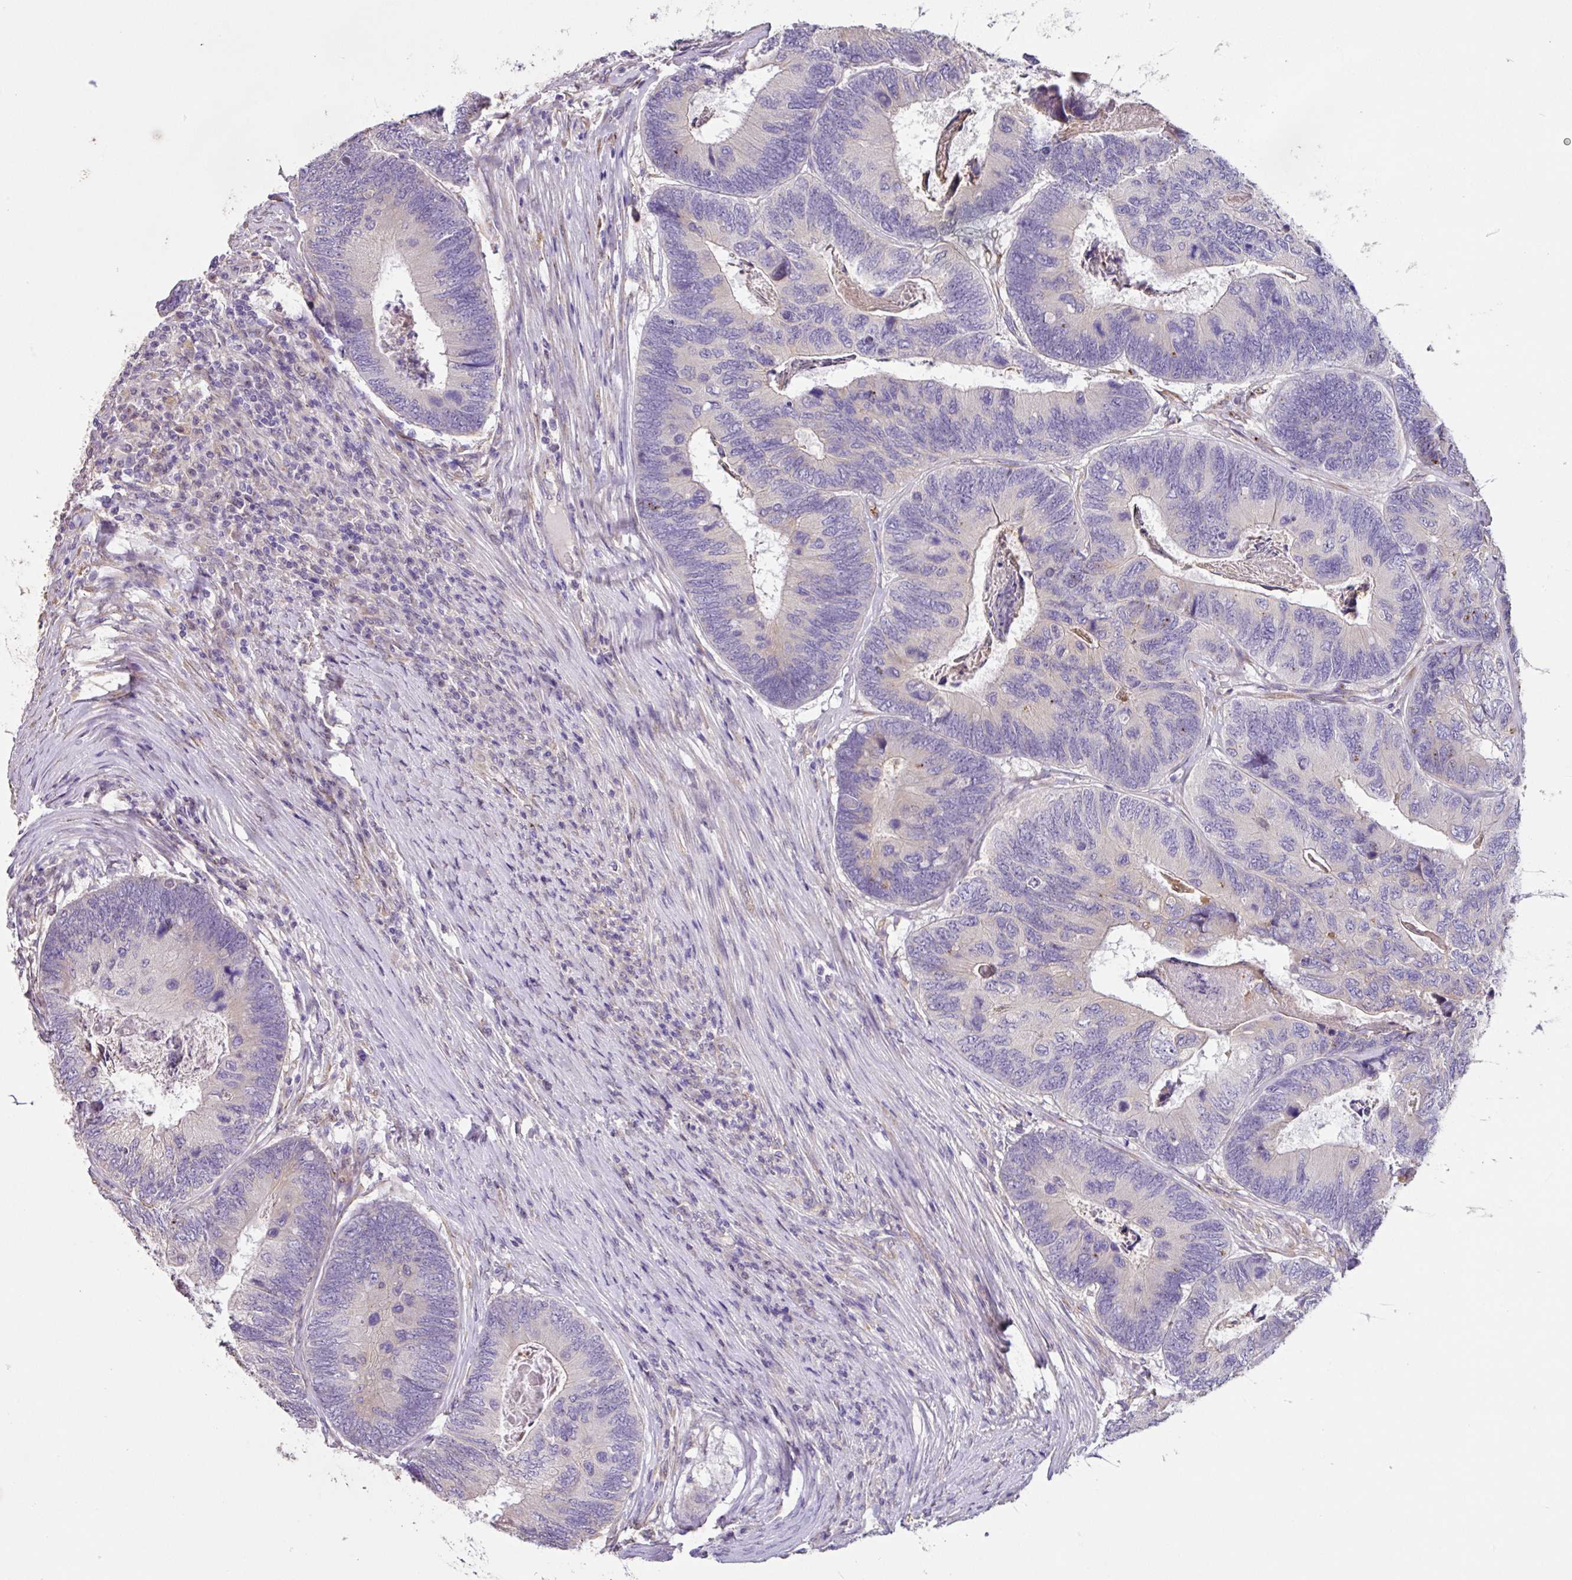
{"staining": {"intensity": "negative", "quantity": "none", "location": "none"}, "tissue": "colorectal cancer", "cell_type": "Tumor cells", "image_type": "cancer", "snomed": [{"axis": "morphology", "description": "Adenocarcinoma, NOS"}, {"axis": "topography", "description": "Colon"}], "caption": "An image of human colorectal cancer is negative for staining in tumor cells. Nuclei are stained in blue.", "gene": "ZG16", "patient": {"sex": "female", "age": 67}}